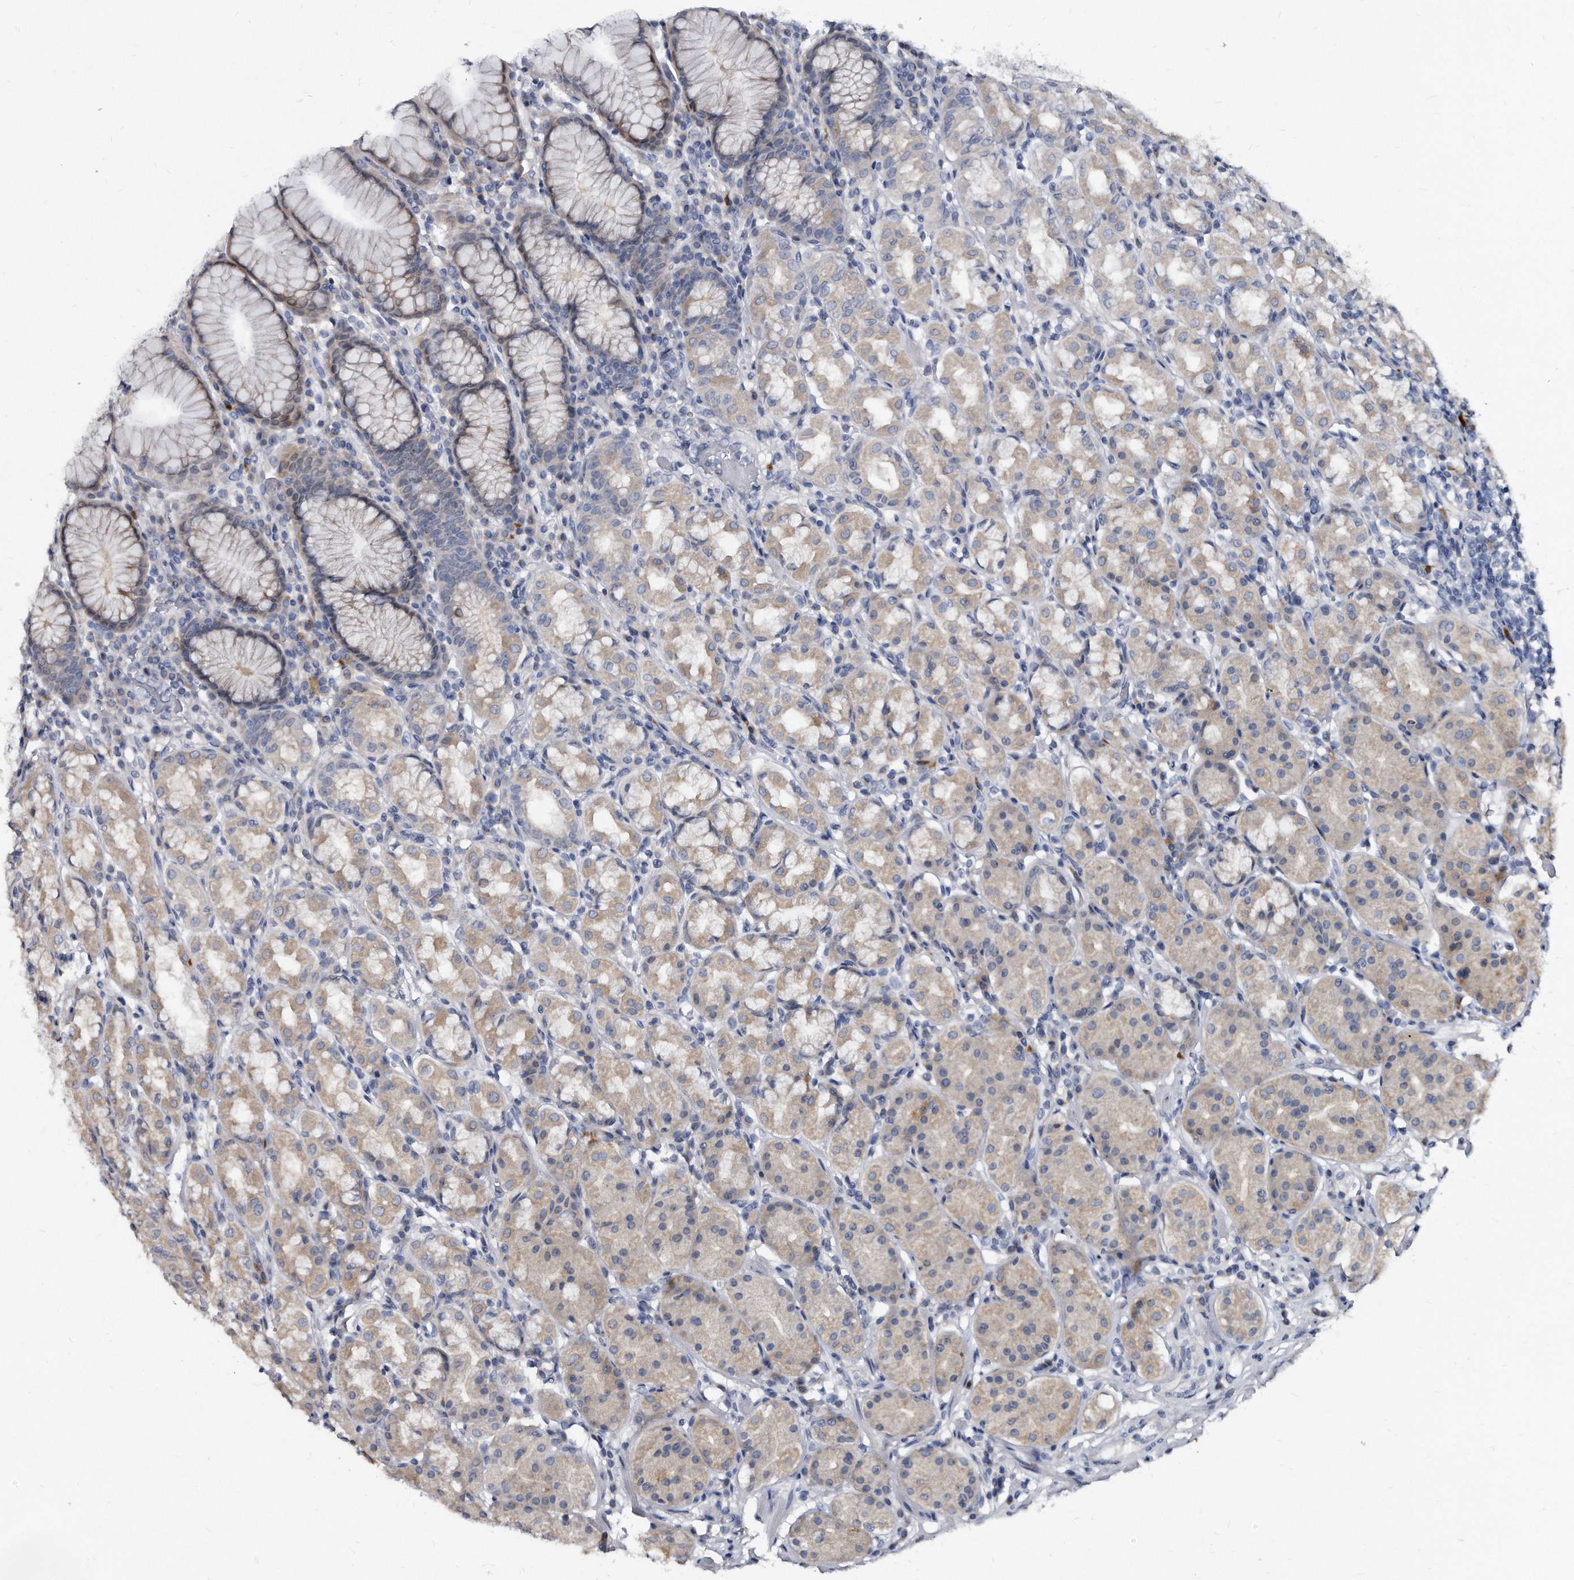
{"staining": {"intensity": "weak", "quantity": "25%-75%", "location": "cytoplasmic/membranous"}, "tissue": "stomach", "cell_type": "Glandular cells", "image_type": "normal", "snomed": [{"axis": "morphology", "description": "Normal tissue, NOS"}, {"axis": "topography", "description": "Stomach, lower"}], "caption": "Immunohistochemical staining of benign stomach reveals weak cytoplasmic/membranous protein expression in about 25%-75% of glandular cells. (DAB = brown stain, brightfield microscopy at high magnification).", "gene": "KLHDC3", "patient": {"sex": "female", "age": 56}}